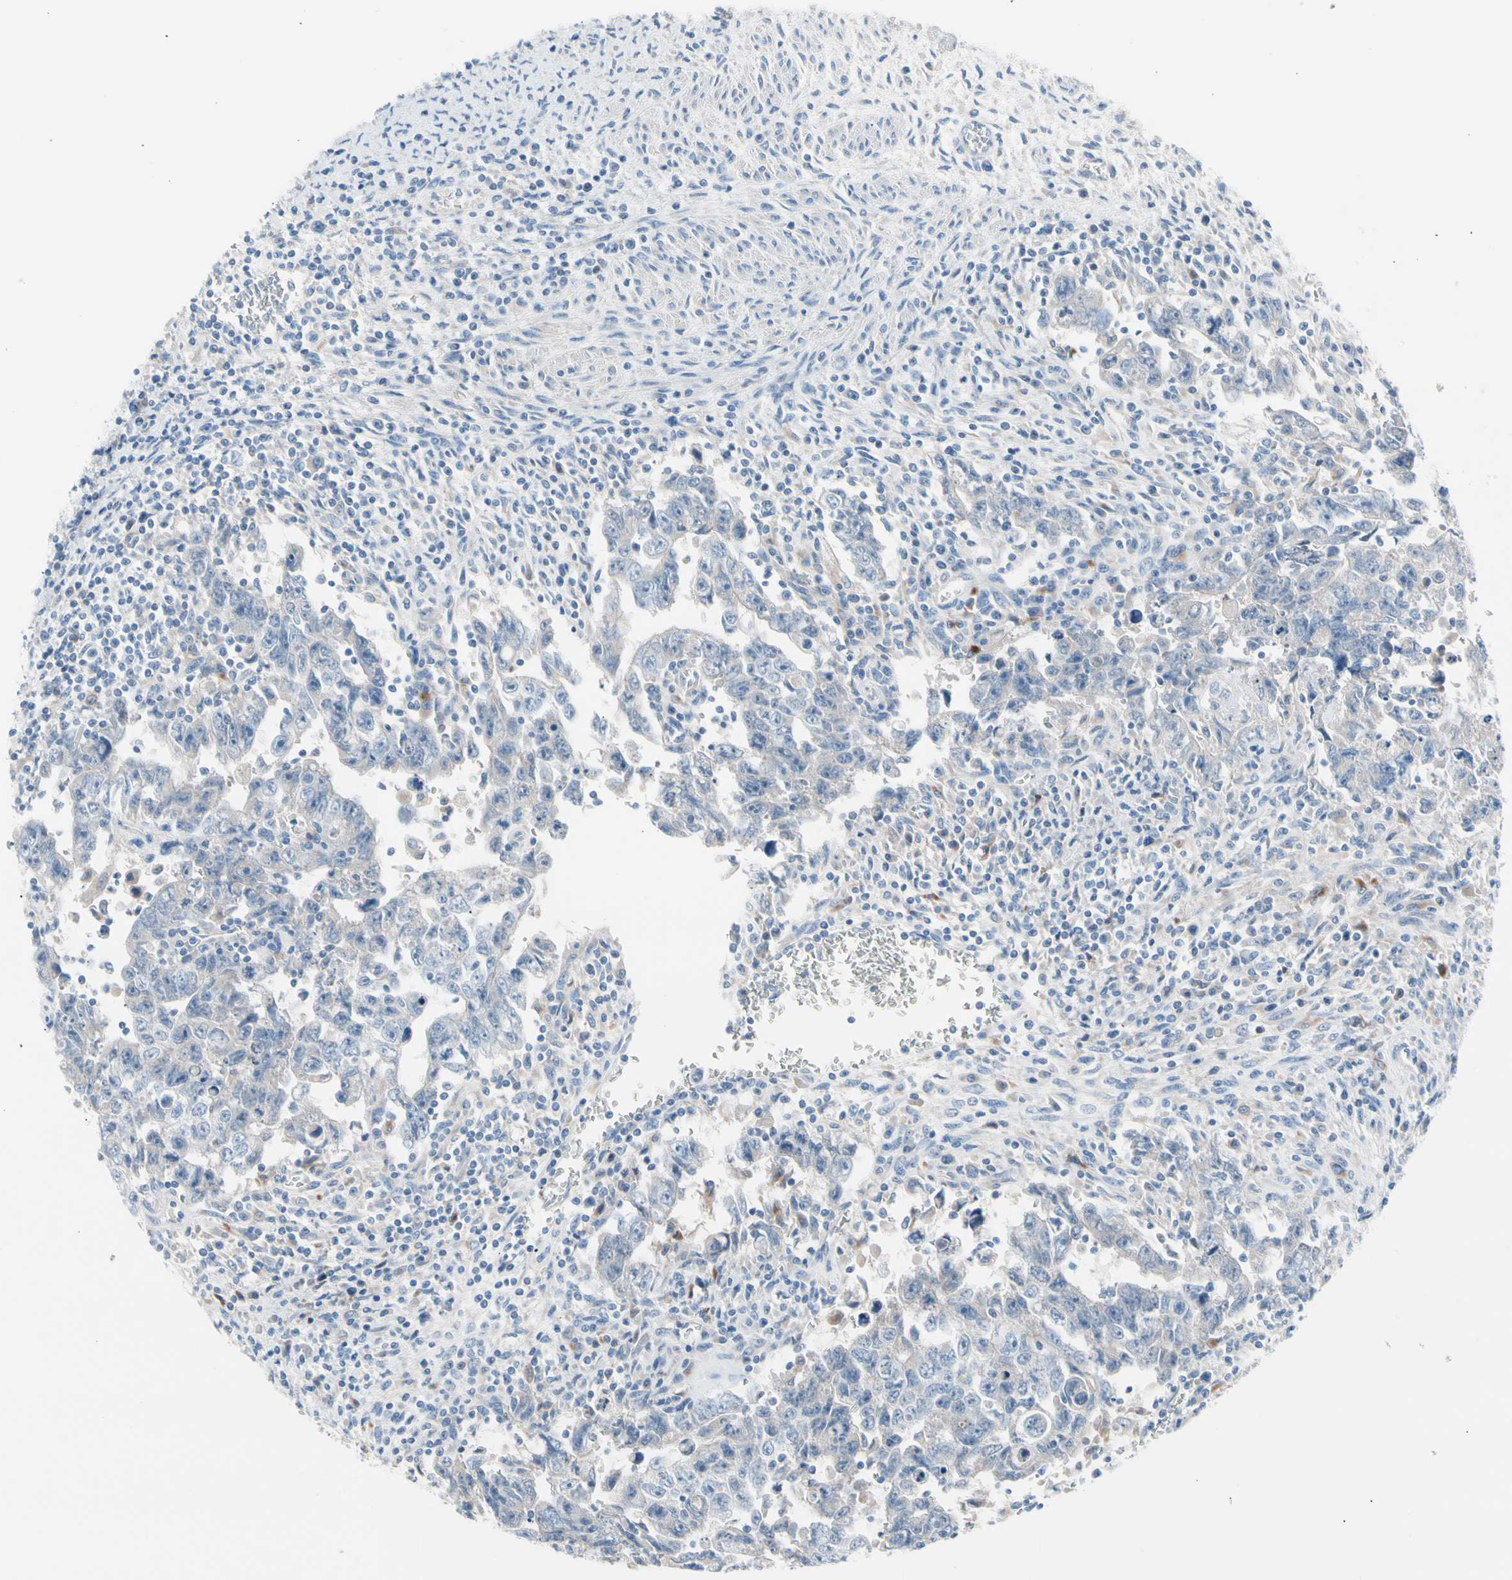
{"staining": {"intensity": "negative", "quantity": "none", "location": "none"}, "tissue": "testis cancer", "cell_type": "Tumor cells", "image_type": "cancer", "snomed": [{"axis": "morphology", "description": "Carcinoma, Embryonal, NOS"}, {"axis": "topography", "description": "Testis"}], "caption": "The immunohistochemistry photomicrograph has no significant expression in tumor cells of testis cancer tissue.", "gene": "CASQ1", "patient": {"sex": "male", "age": 28}}